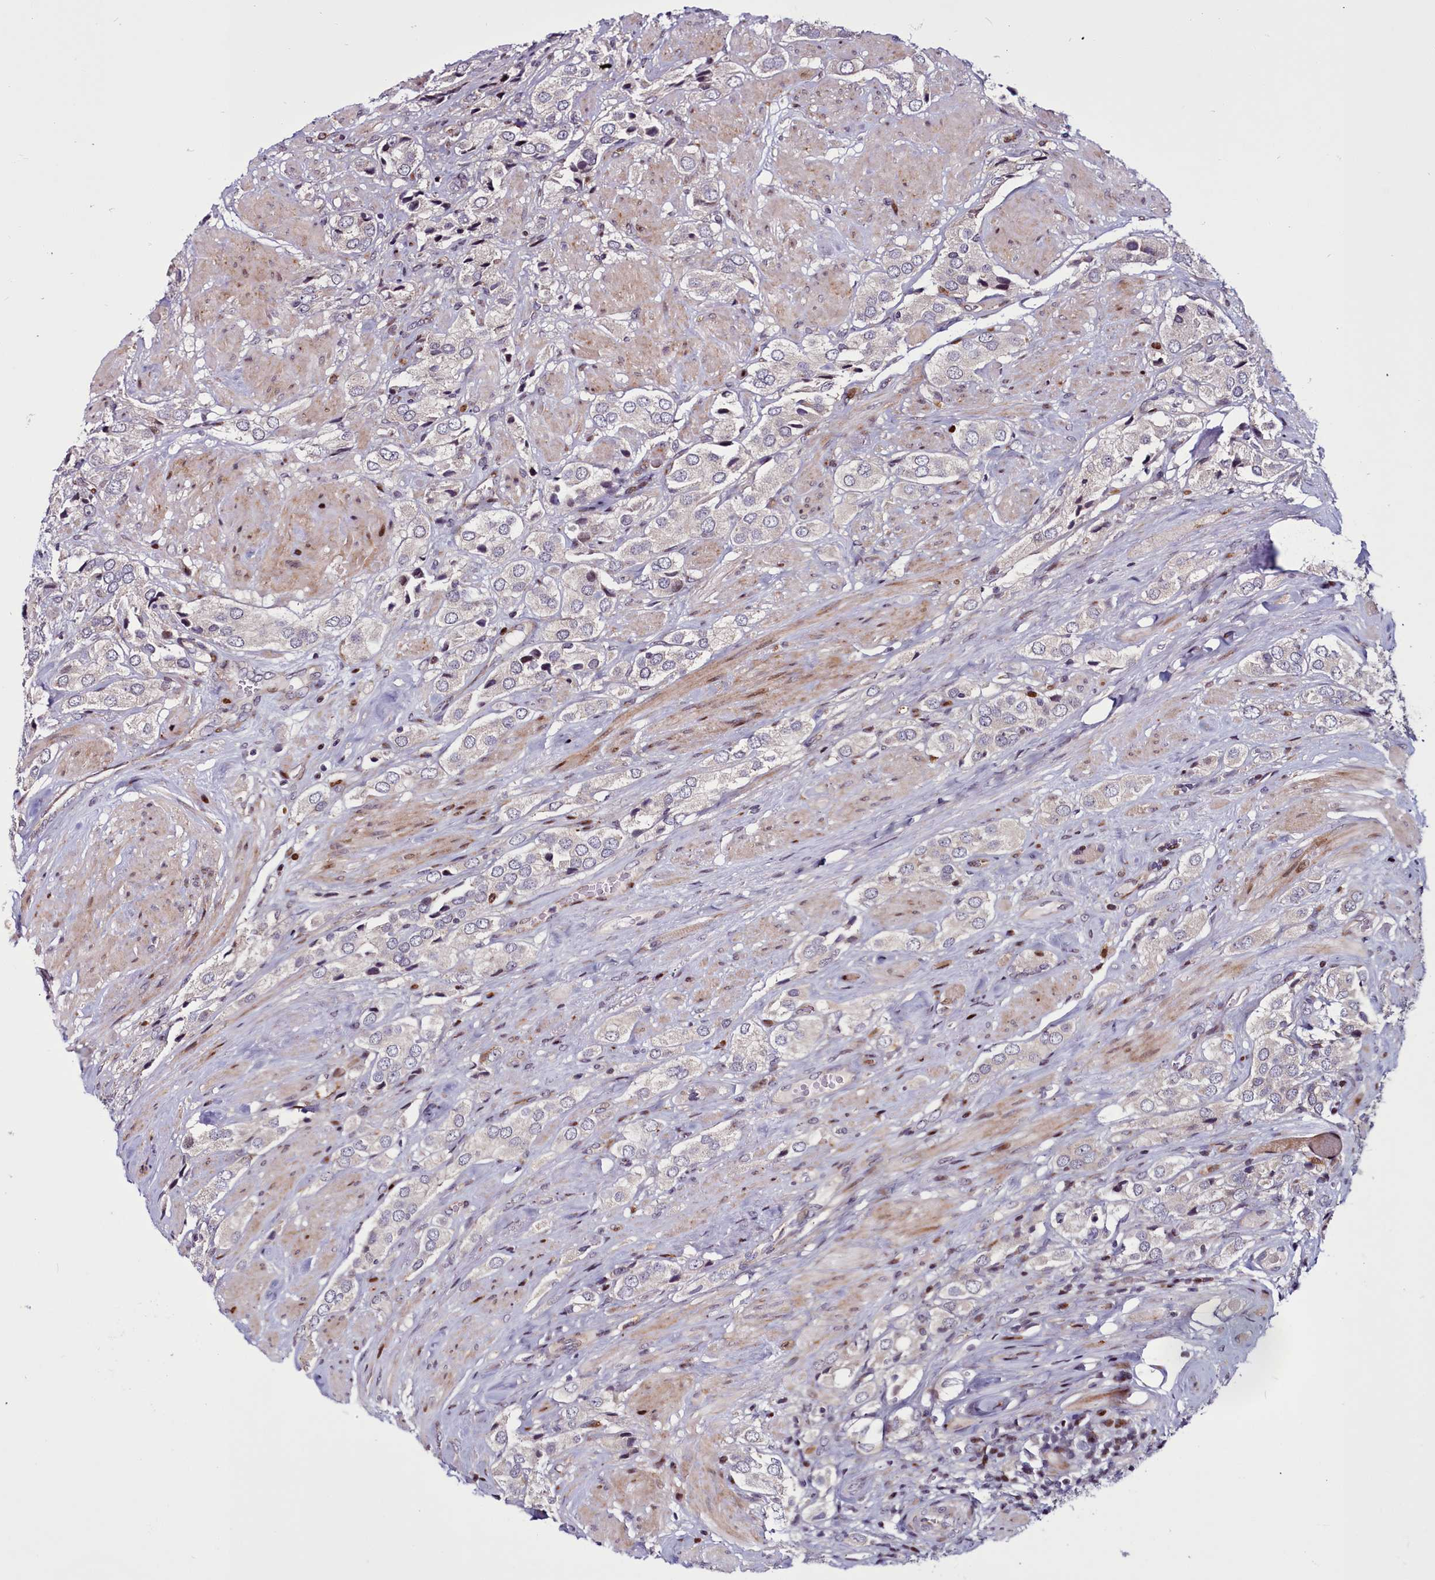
{"staining": {"intensity": "negative", "quantity": "none", "location": "none"}, "tissue": "prostate cancer", "cell_type": "Tumor cells", "image_type": "cancer", "snomed": [{"axis": "morphology", "description": "Adenocarcinoma, High grade"}, {"axis": "topography", "description": "Prostate and seminal vesicle, NOS"}], "caption": "Immunohistochemical staining of high-grade adenocarcinoma (prostate) reveals no significant expression in tumor cells. The staining was performed using DAB (3,3'-diaminobenzidine) to visualize the protein expression in brown, while the nuclei were stained in blue with hematoxylin (Magnification: 20x).", "gene": "WBP11", "patient": {"sex": "male", "age": 64}}